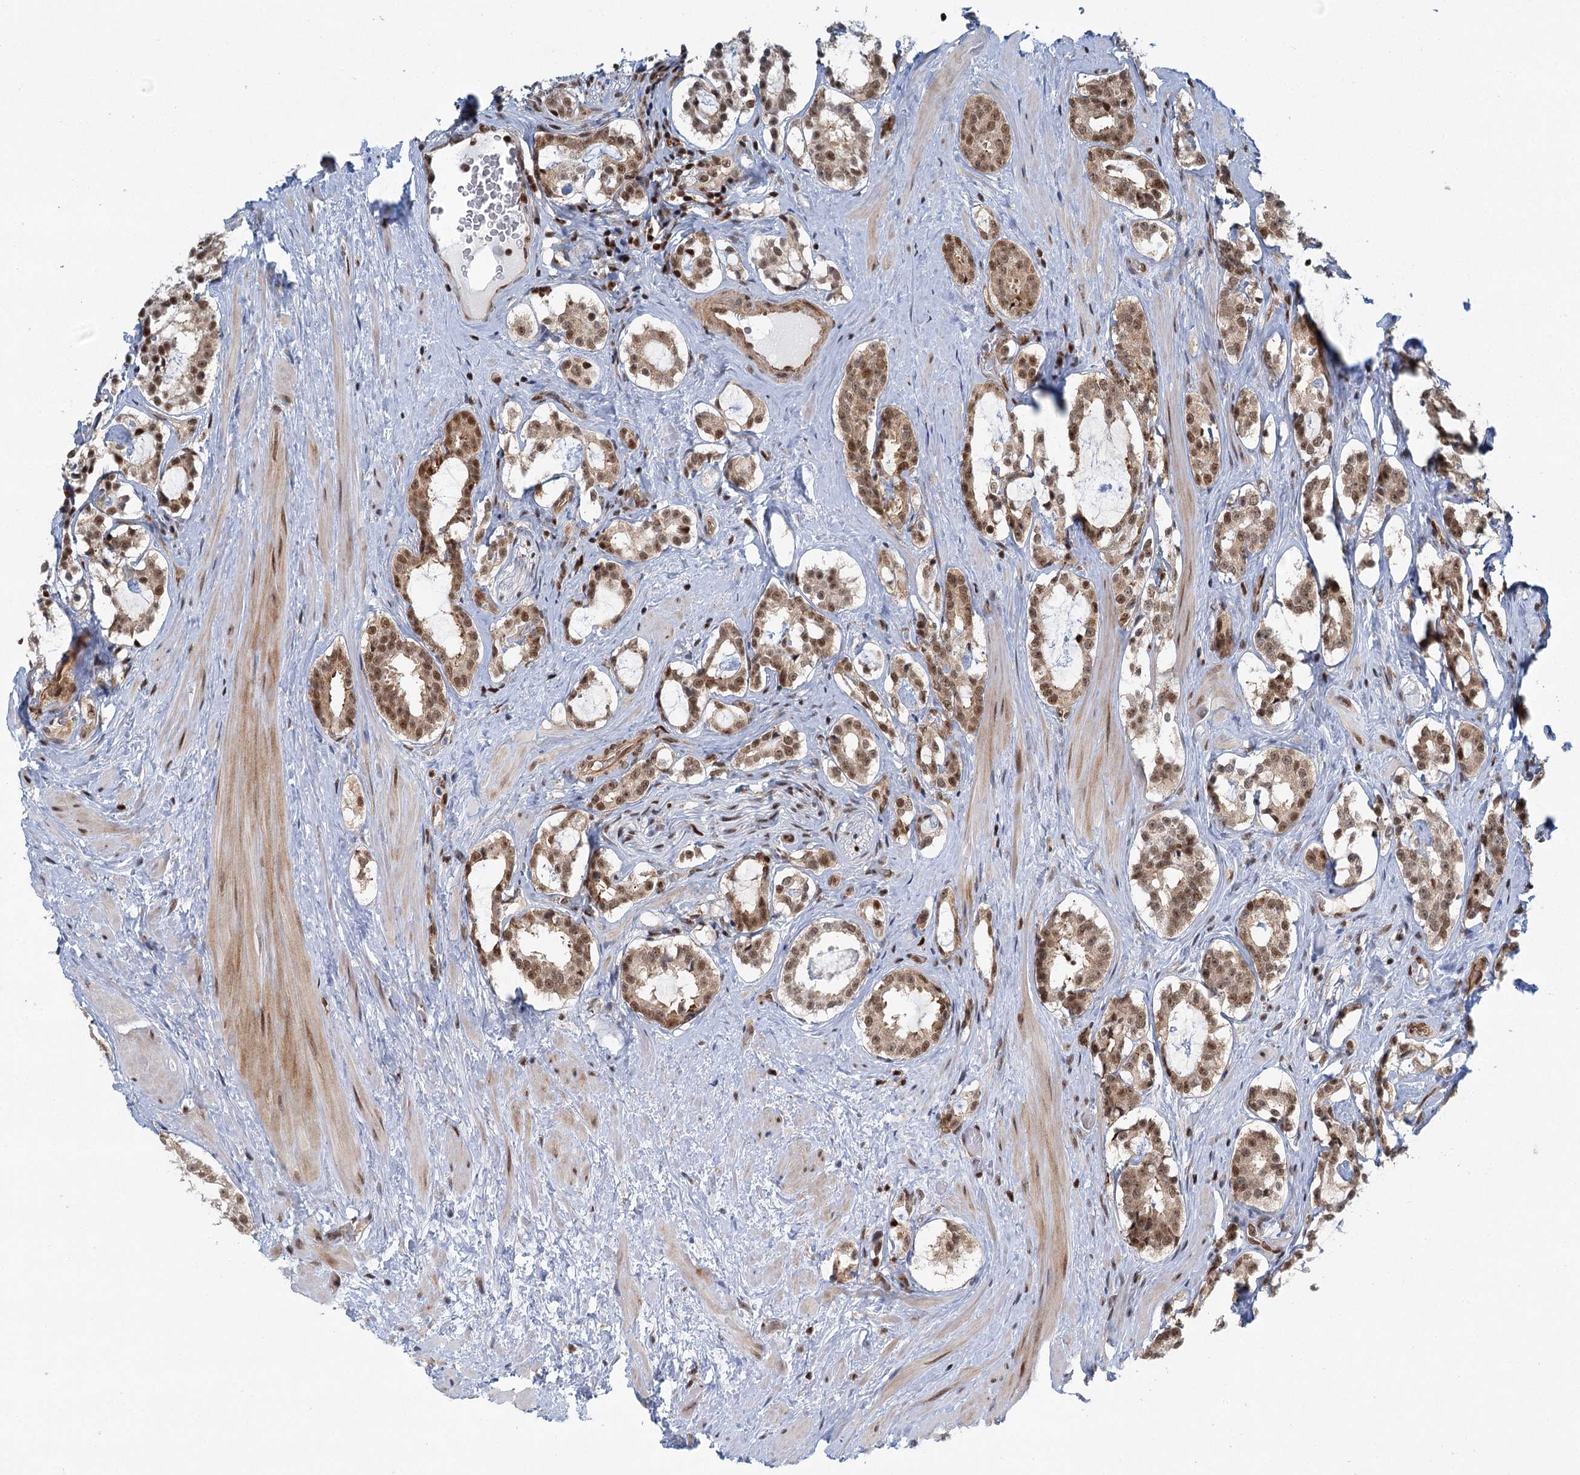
{"staining": {"intensity": "moderate", "quantity": ">75%", "location": "cytoplasmic/membranous,nuclear"}, "tissue": "prostate cancer", "cell_type": "Tumor cells", "image_type": "cancer", "snomed": [{"axis": "morphology", "description": "Adenocarcinoma, High grade"}, {"axis": "topography", "description": "Prostate"}], "caption": "The photomicrograph reveals staining of prostate cancer (high-grade adenocarcinoma), revealing moderate cytoplasmic/membranous and nuclear protein positivity (brown color) within tumor cells. (DAB (3,3'-diaminobenzidine) IHC with brightfield microscopy, high magnification).", "gene": "GPATCH11", "patient": {"sex": "male", "age": 58}}